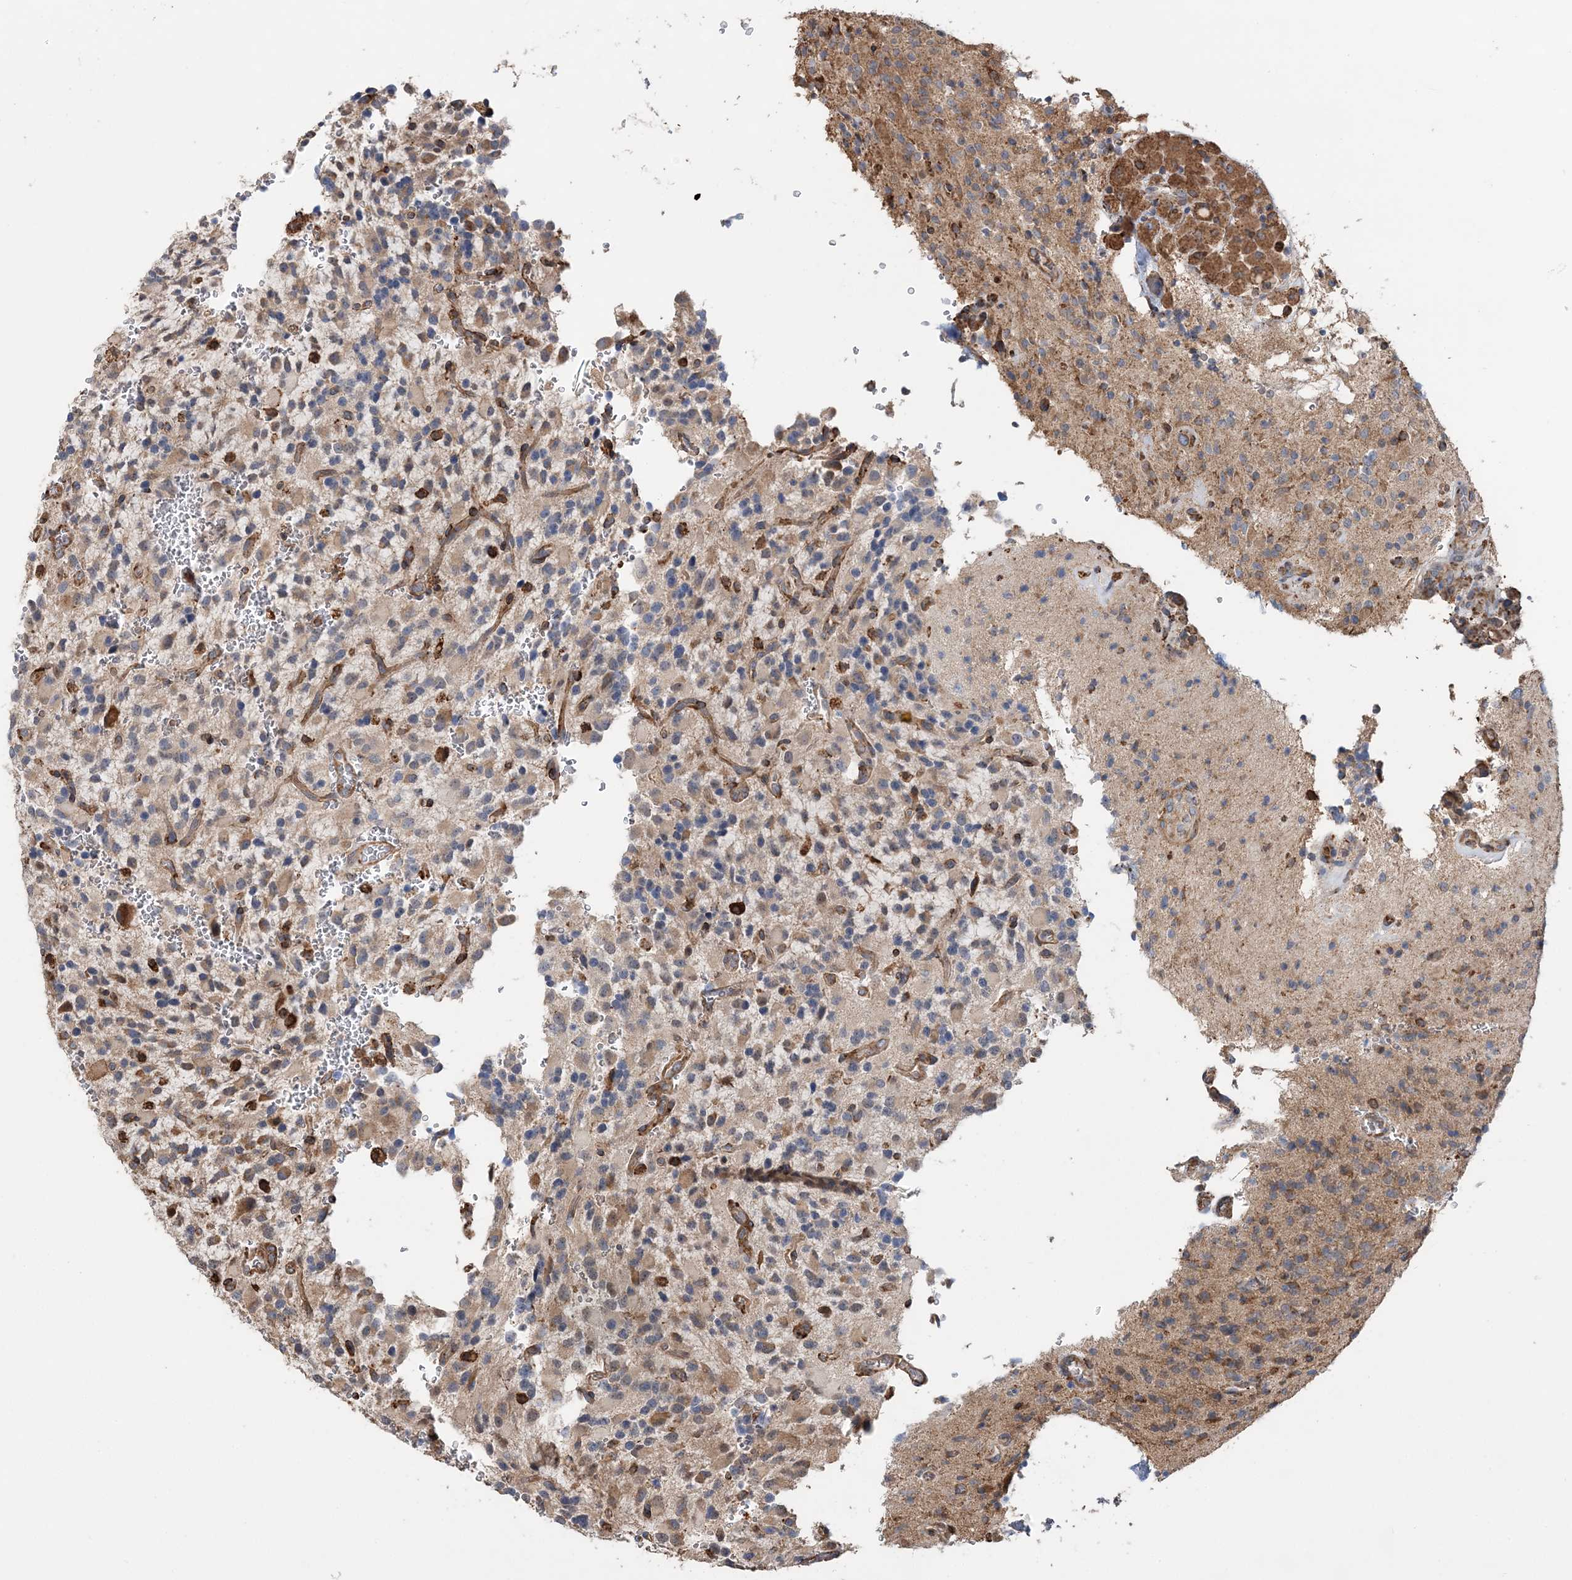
{"staining": {"intensity": "weak", "quantity": "25%-75%", "location": "cytoplasmic/membranous"}, "tissue": "glioma", "cell_type": "Tumor cells", "image_type": "cancer", "snomed": [{"axis": "morphology", "description": "Glioma, malignant, High grade"}, {"axis": "topography", "description": "Brain"}], "caption": "High-grade glioma (malignant) stained with IHC displays weak cytoplasmic/membranous expression in approximately 25%-75% of tumor cells. The protein is shown in brown color, while the nuclei are stained blue.", "gene": "WDR12", "patient": {"sex": "male", "age": 34}}